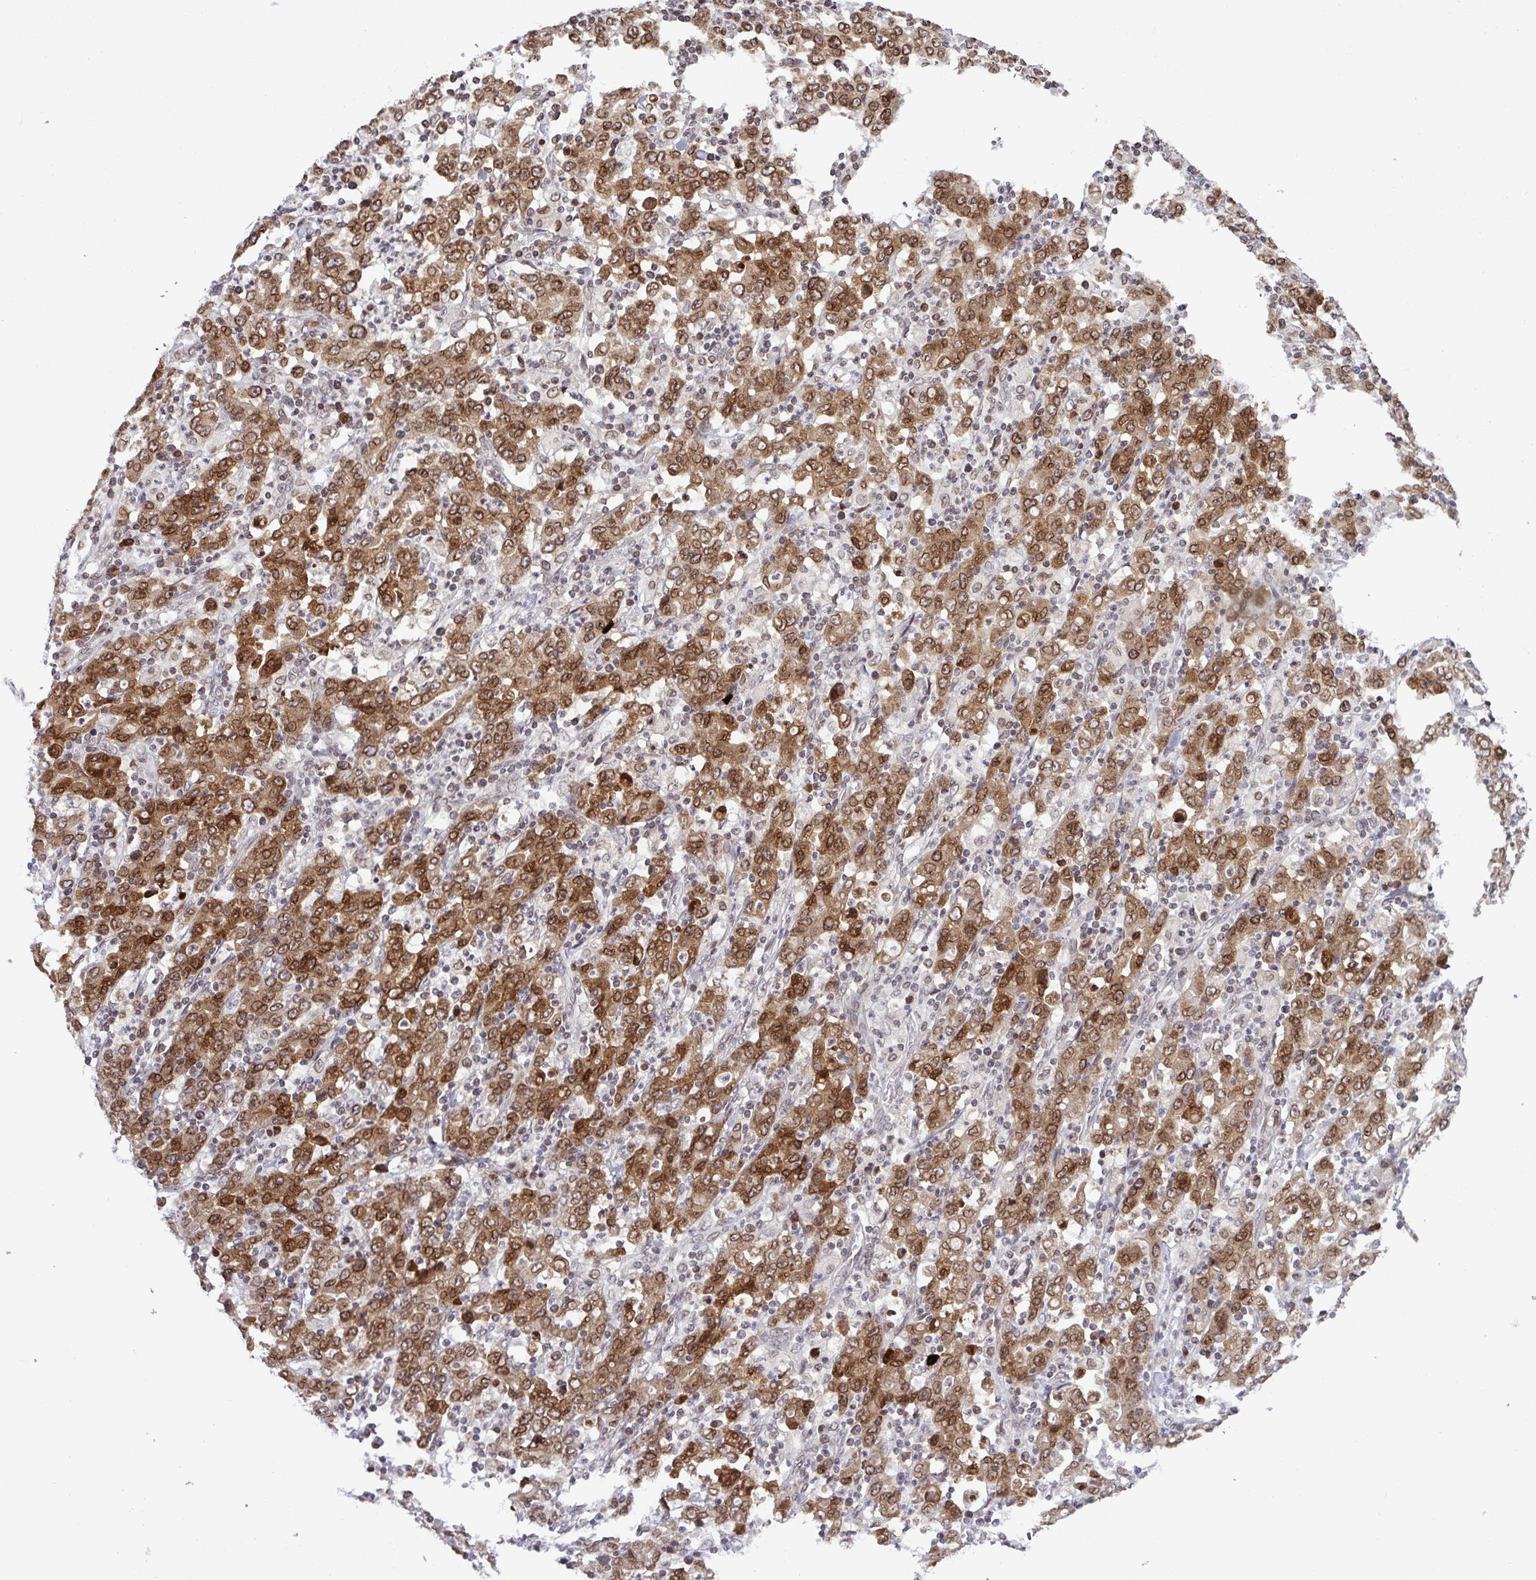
{"staining": {"intensity": "moderate", "quantity": ">75%", "location": "cytoplasmic/membranous,nuclear"}, "tissue": "stomach cancer", "cell_type": "Tumor cells", "image_type": "cancer", "snomed": [{"axis": "morphology", "description": "Adenocarcinoma, NOS"}, {"axis": "topography", "description": "Stomach, upper"}], "caption": "Brown immunohistochemical staining in human stomach cancer reveals moderate cytoplasmic/membranous and nuclear positivity in about >75% of tumor cells. The staining was performed using DAB (3,3'-diaminobenzidine) to visualize the protein expression in brown, while the nuclei were stained in blue with hematoxylin (Magnification: 20x).", "gene": "RANBP2", "patient": {"sex": "male", "age": 69}}